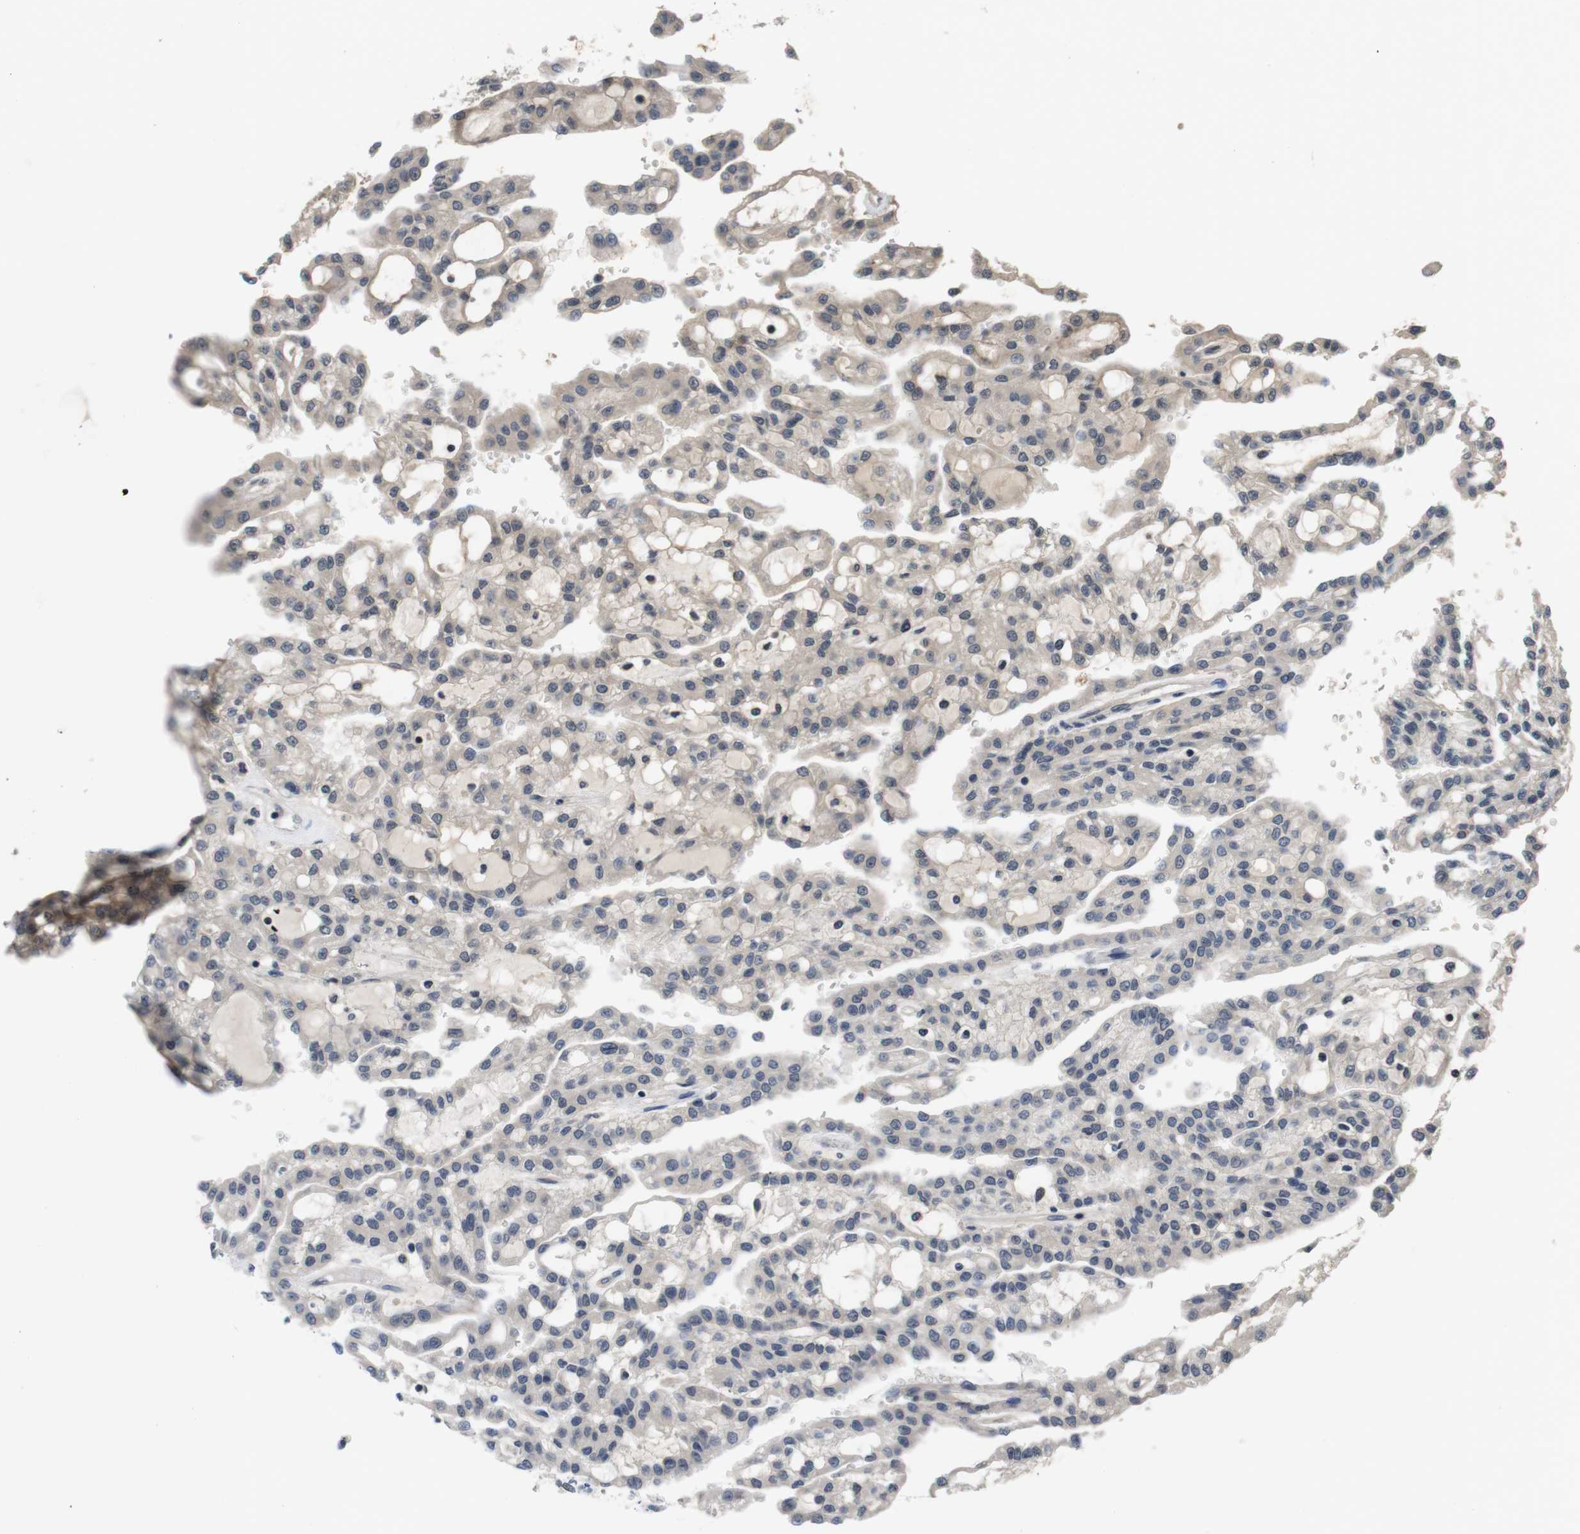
{"staining": {"intensity": "negative", "quantity": "none", "location": "none"}, "tissue": "renal cancer", "cell_type": "Tumor cells", "image_type": "cancer", "snomed": [{"axis": "morphology", "description": "Adenocarcinoma, NOS"}, {"axis": "topography", "description": "Kidney"}], "caption": "An image of renal cancer stained for a protein shows no brown staining in tumor cells.", "gene": "FADD", "patient": {"sex": "male", "age": 63}}